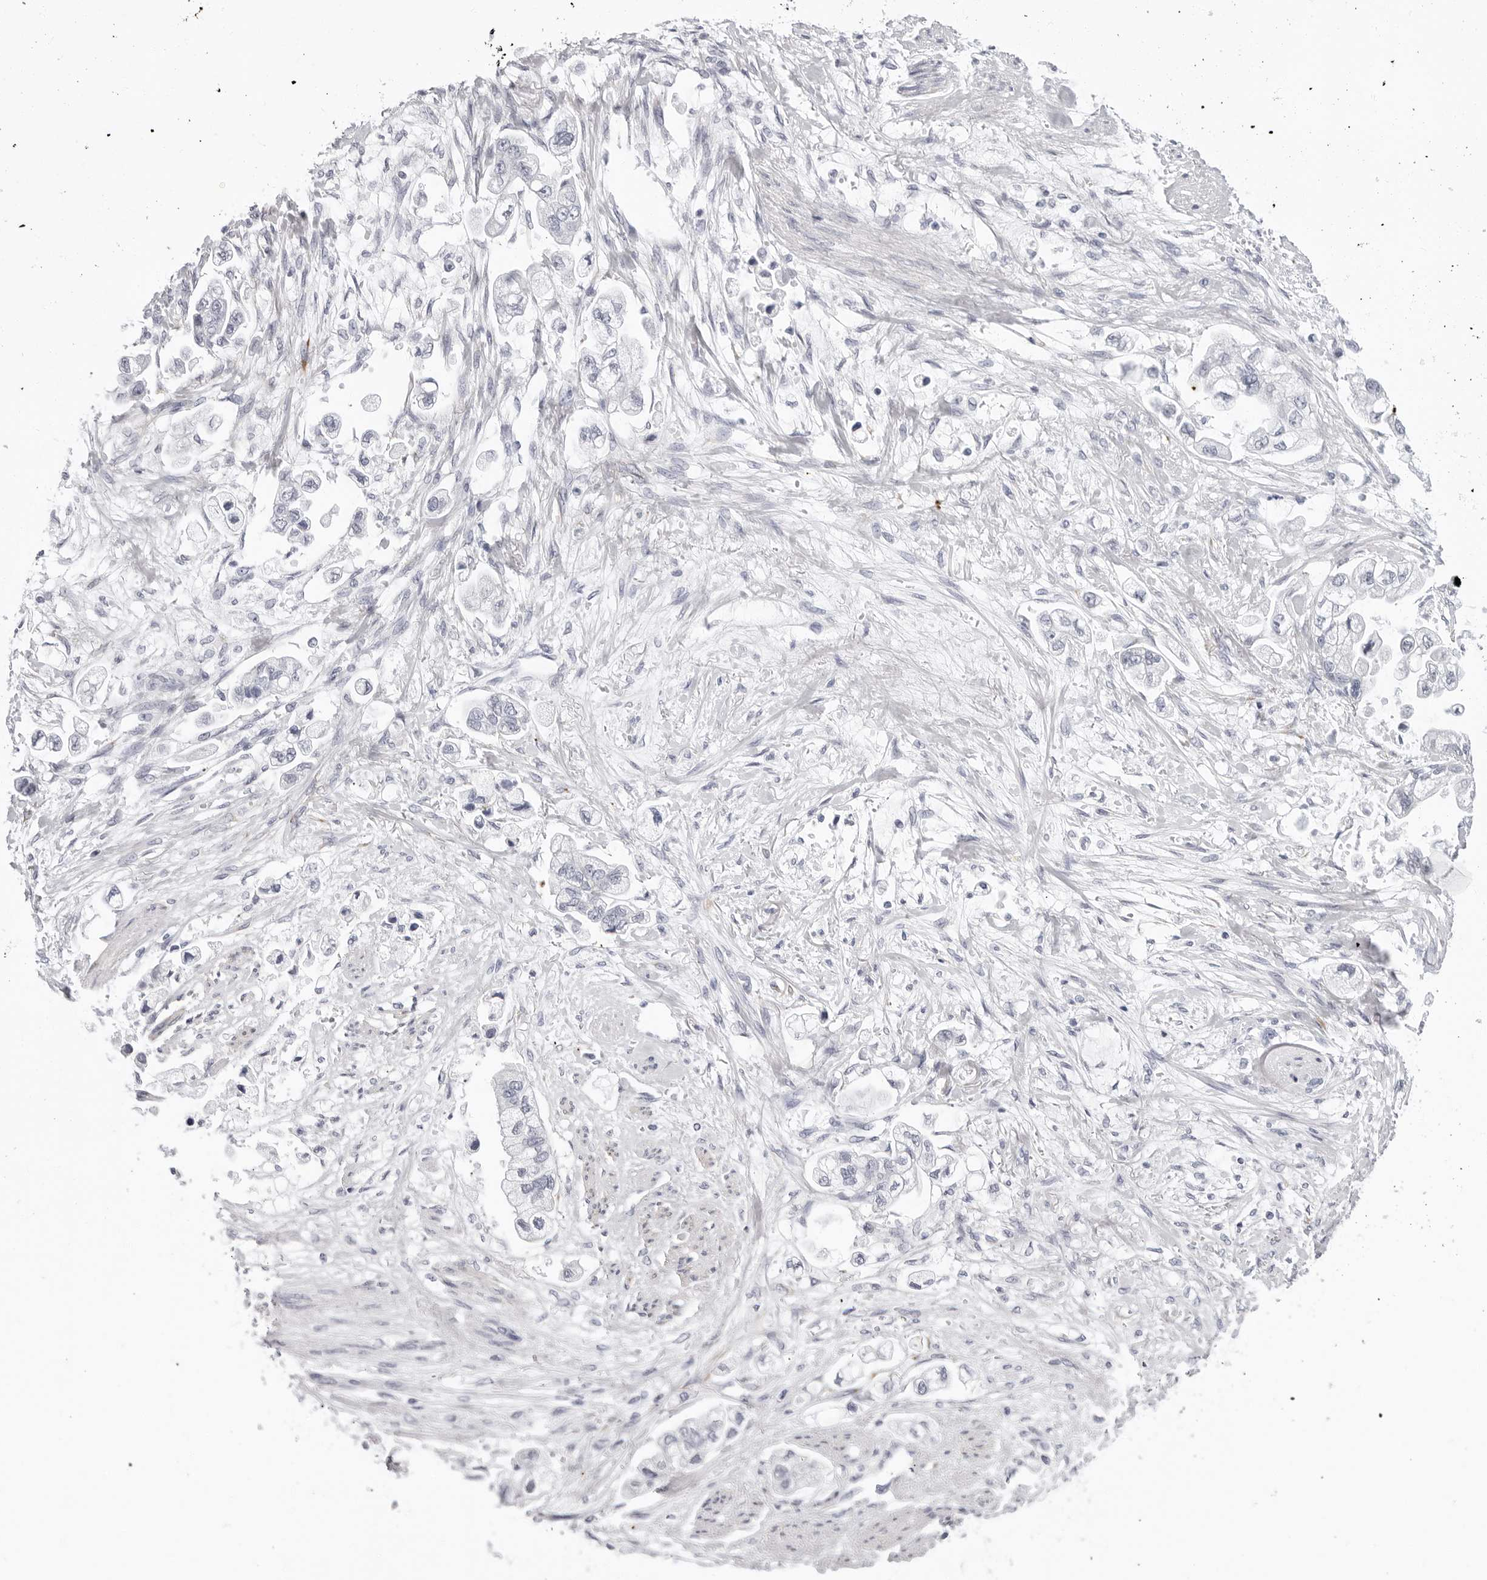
{"staining": {"intensity": "negative", "quantity": "none", "location": "none"}, "tissue": "stomach cancer", "cell_type": "Tumor cells", "image_type": "cancer", "snomed": [{"axis": "morphology", "description": "Adenocarcinoma, NOS"}, {"axis": "topography", "description": "Stomach"}], "caption": "This is an immunohistochemistry (IHC) histopathology image of human stomach adenocarcinoma. There is no expression in tumor cells.", "gene": "ERICH3", "patient": {"sex": "male", "age": 62}}